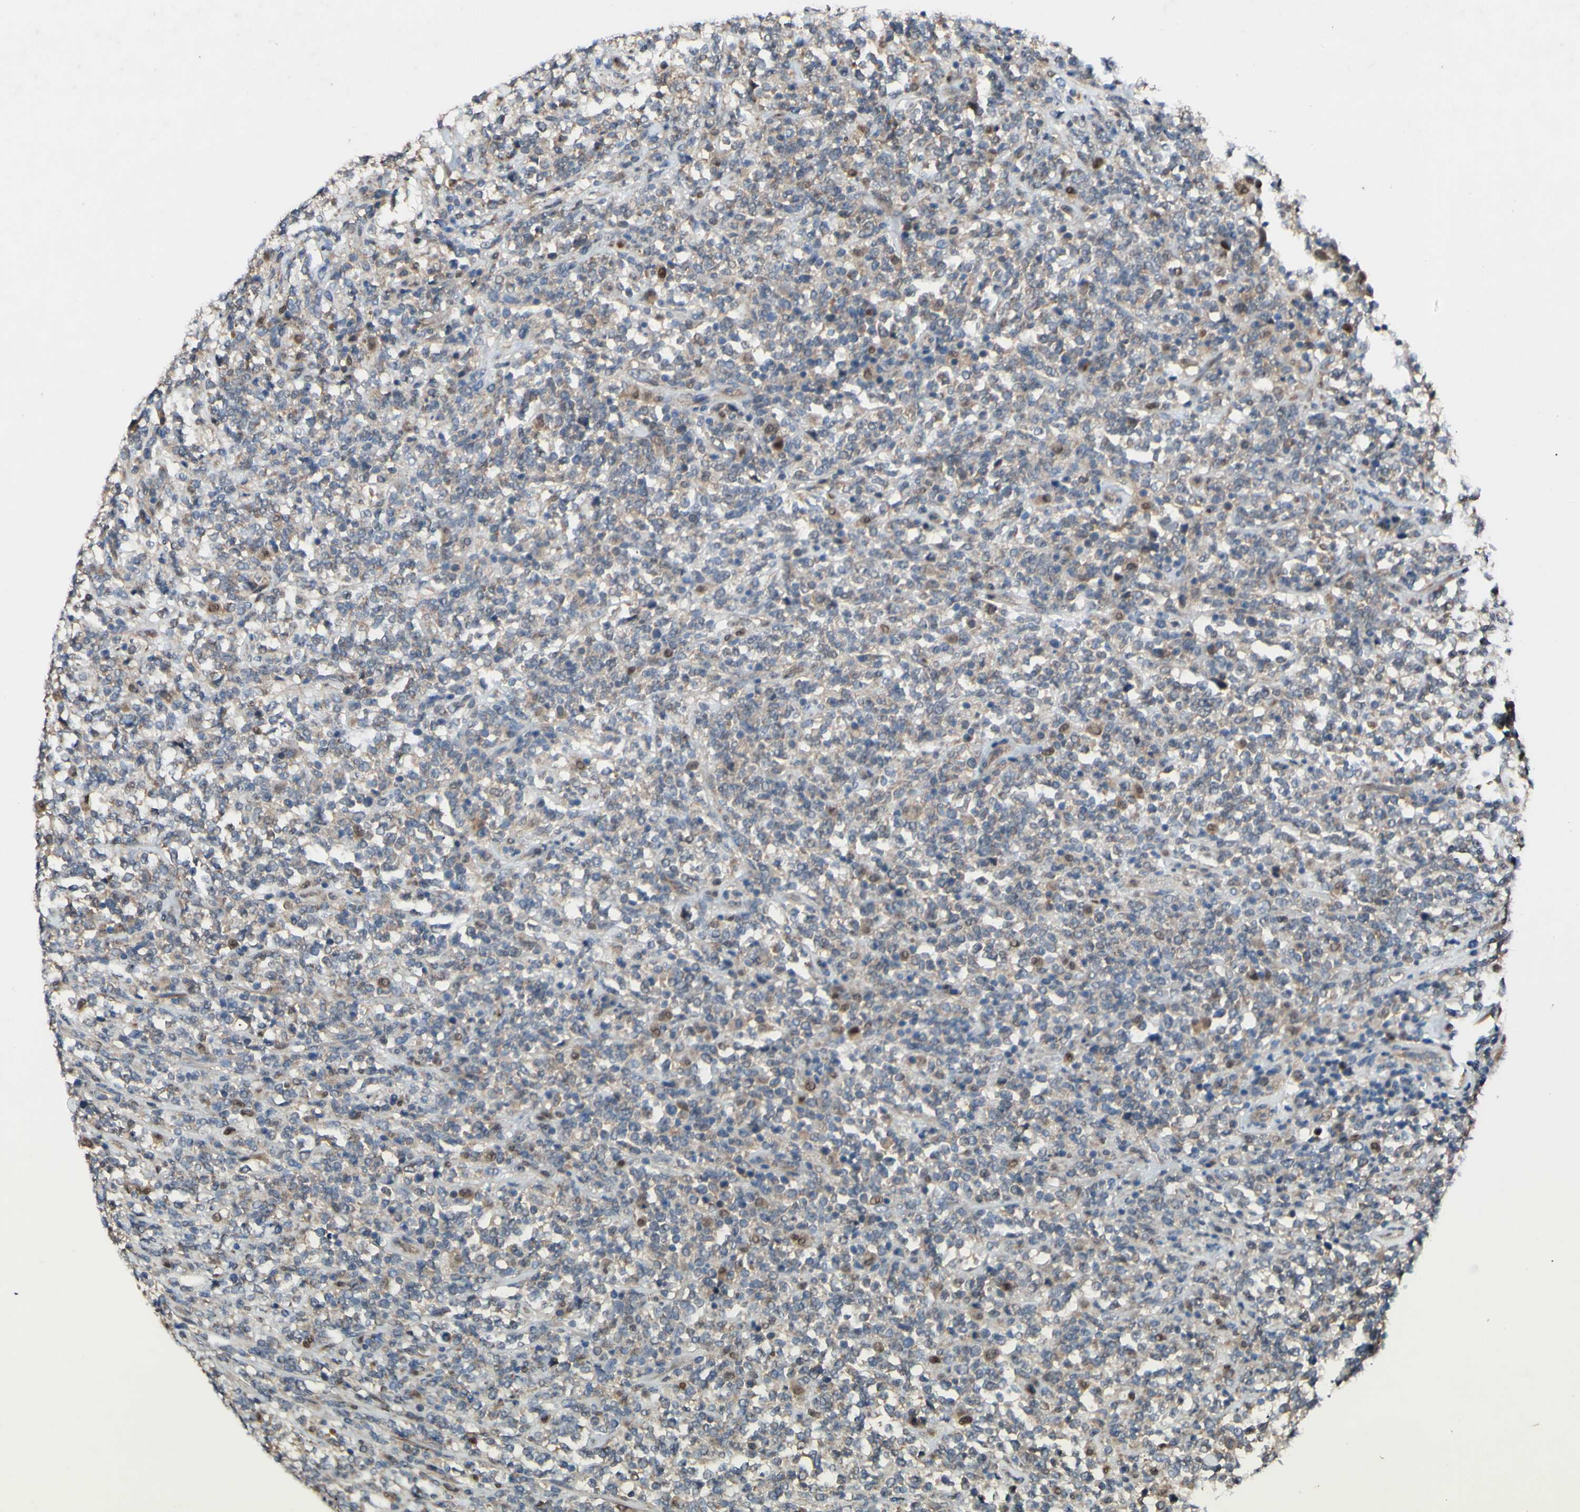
{"staining": {"intensity": "negative", "quantity": "none", "location": "none"}, "tissue": "lymphoma", "cell_type": "Tumor cells", "image_type": "cancer", "snomed": [{"axis": "morphology", "description": "Malignant lymphoma, non-Hodgkin's type, High grade"}, {"axis": "topography", "description": "Soft tissue"}], "caption": "High magnification brightfield microscopy of lymphoma stained with DAB (3,3'-diaminobenzidine) (brown) and counterstained with hematoxylin (blue): tumor cells show no significant staining.", "gene": "PDGFB", "patient": {"sex": "male", "age": 18}}